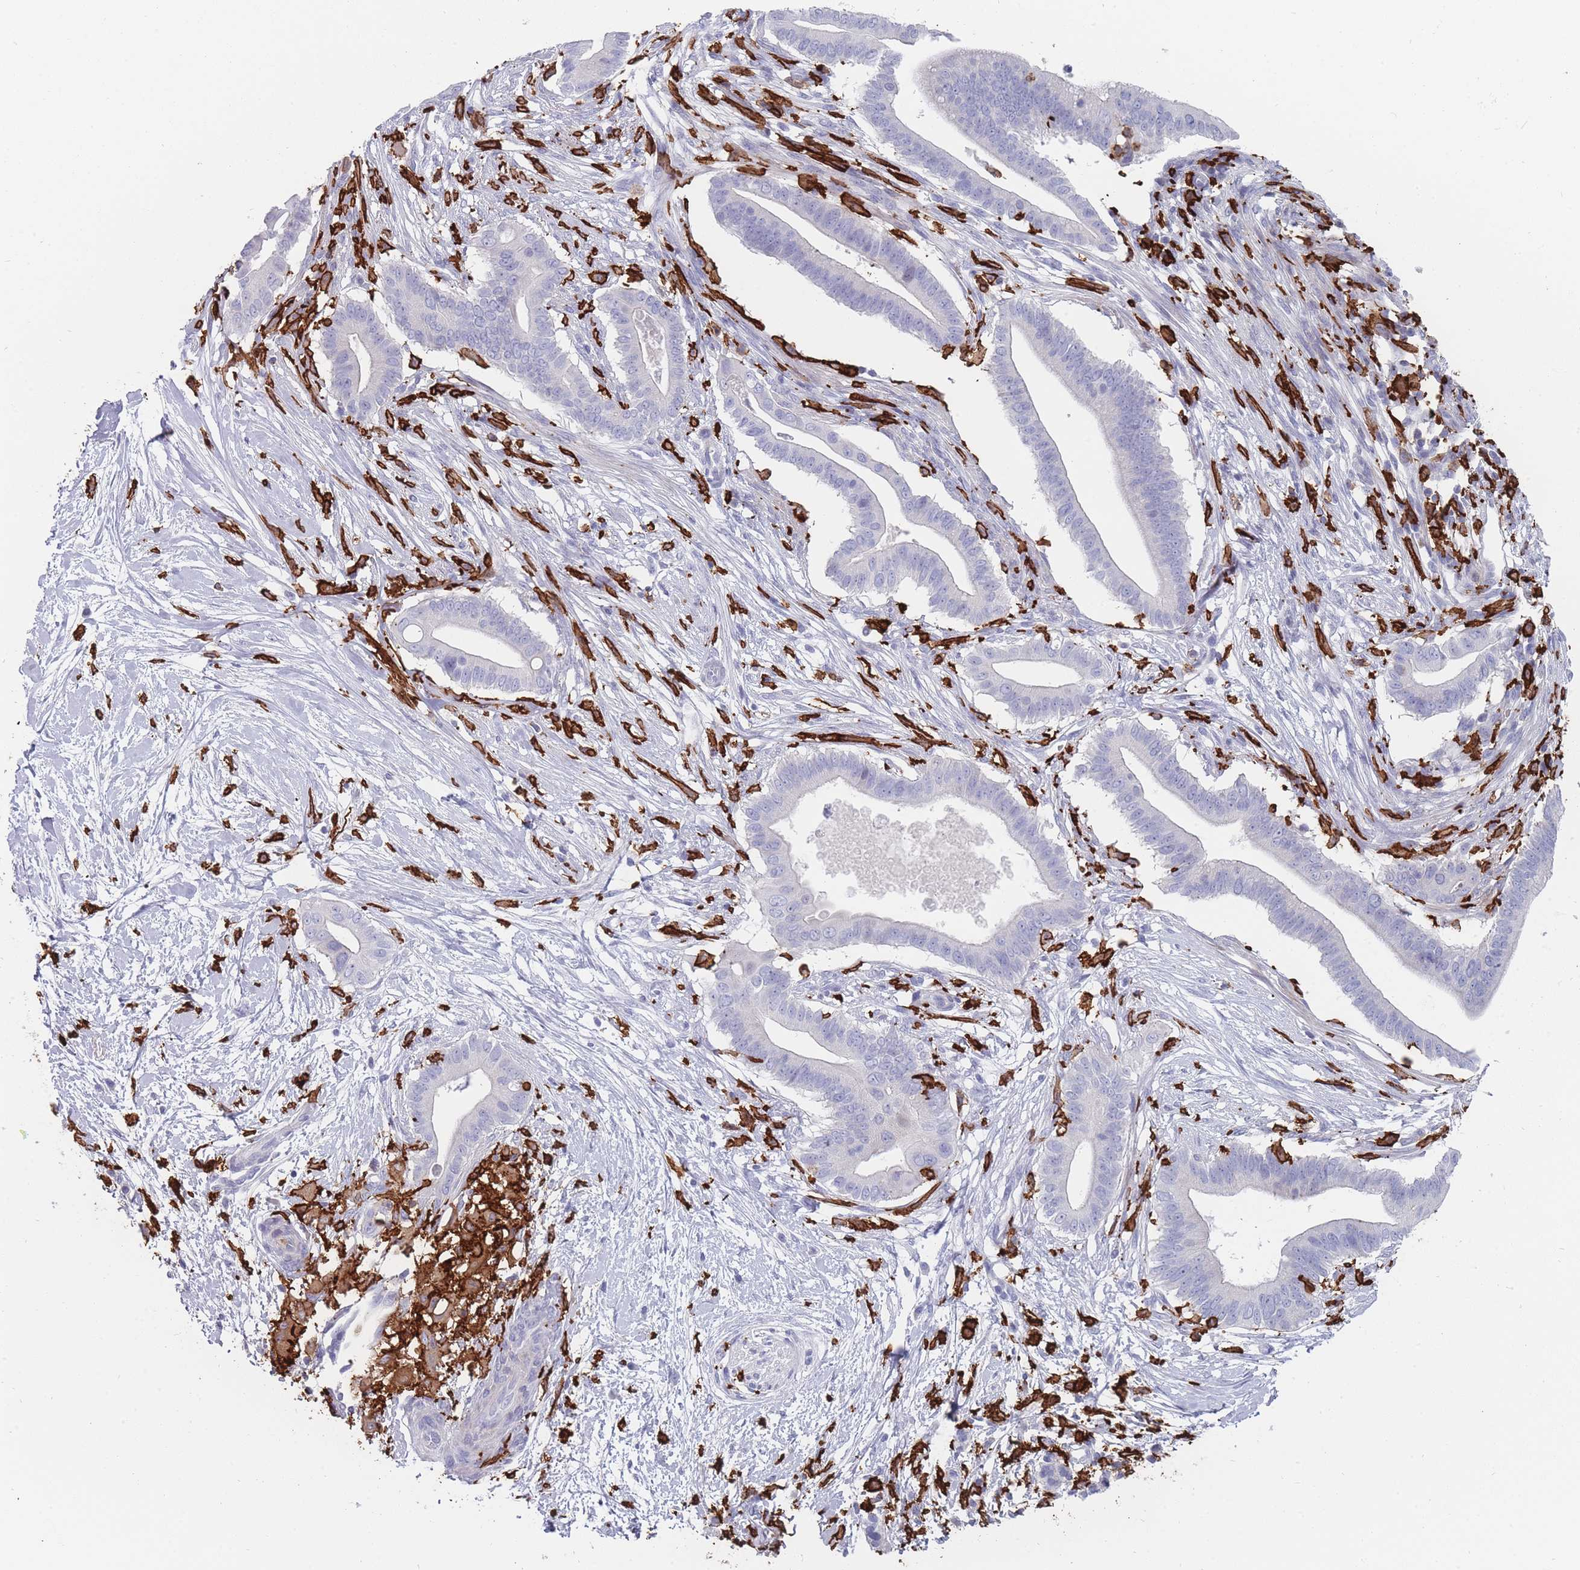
{"staining": {"intensity": "negative", "quantity": "none", "location": "none"}, "tissue": "pancreatic cancer", "cell_type": "Tumor cells", "image_type": "cancer", "snomed": [{"axis": "morphology", "description": "Adenocarcinoma, NOS"}, {"axis": "topography", "description": "Pancreas"}], "caption": "Photomicrograph shows no significant protein staining in tumor cells of adenocarcinoma (pancreatic).", "gene": "AIF1", "patient": {"sex": "male", "age": 68}}